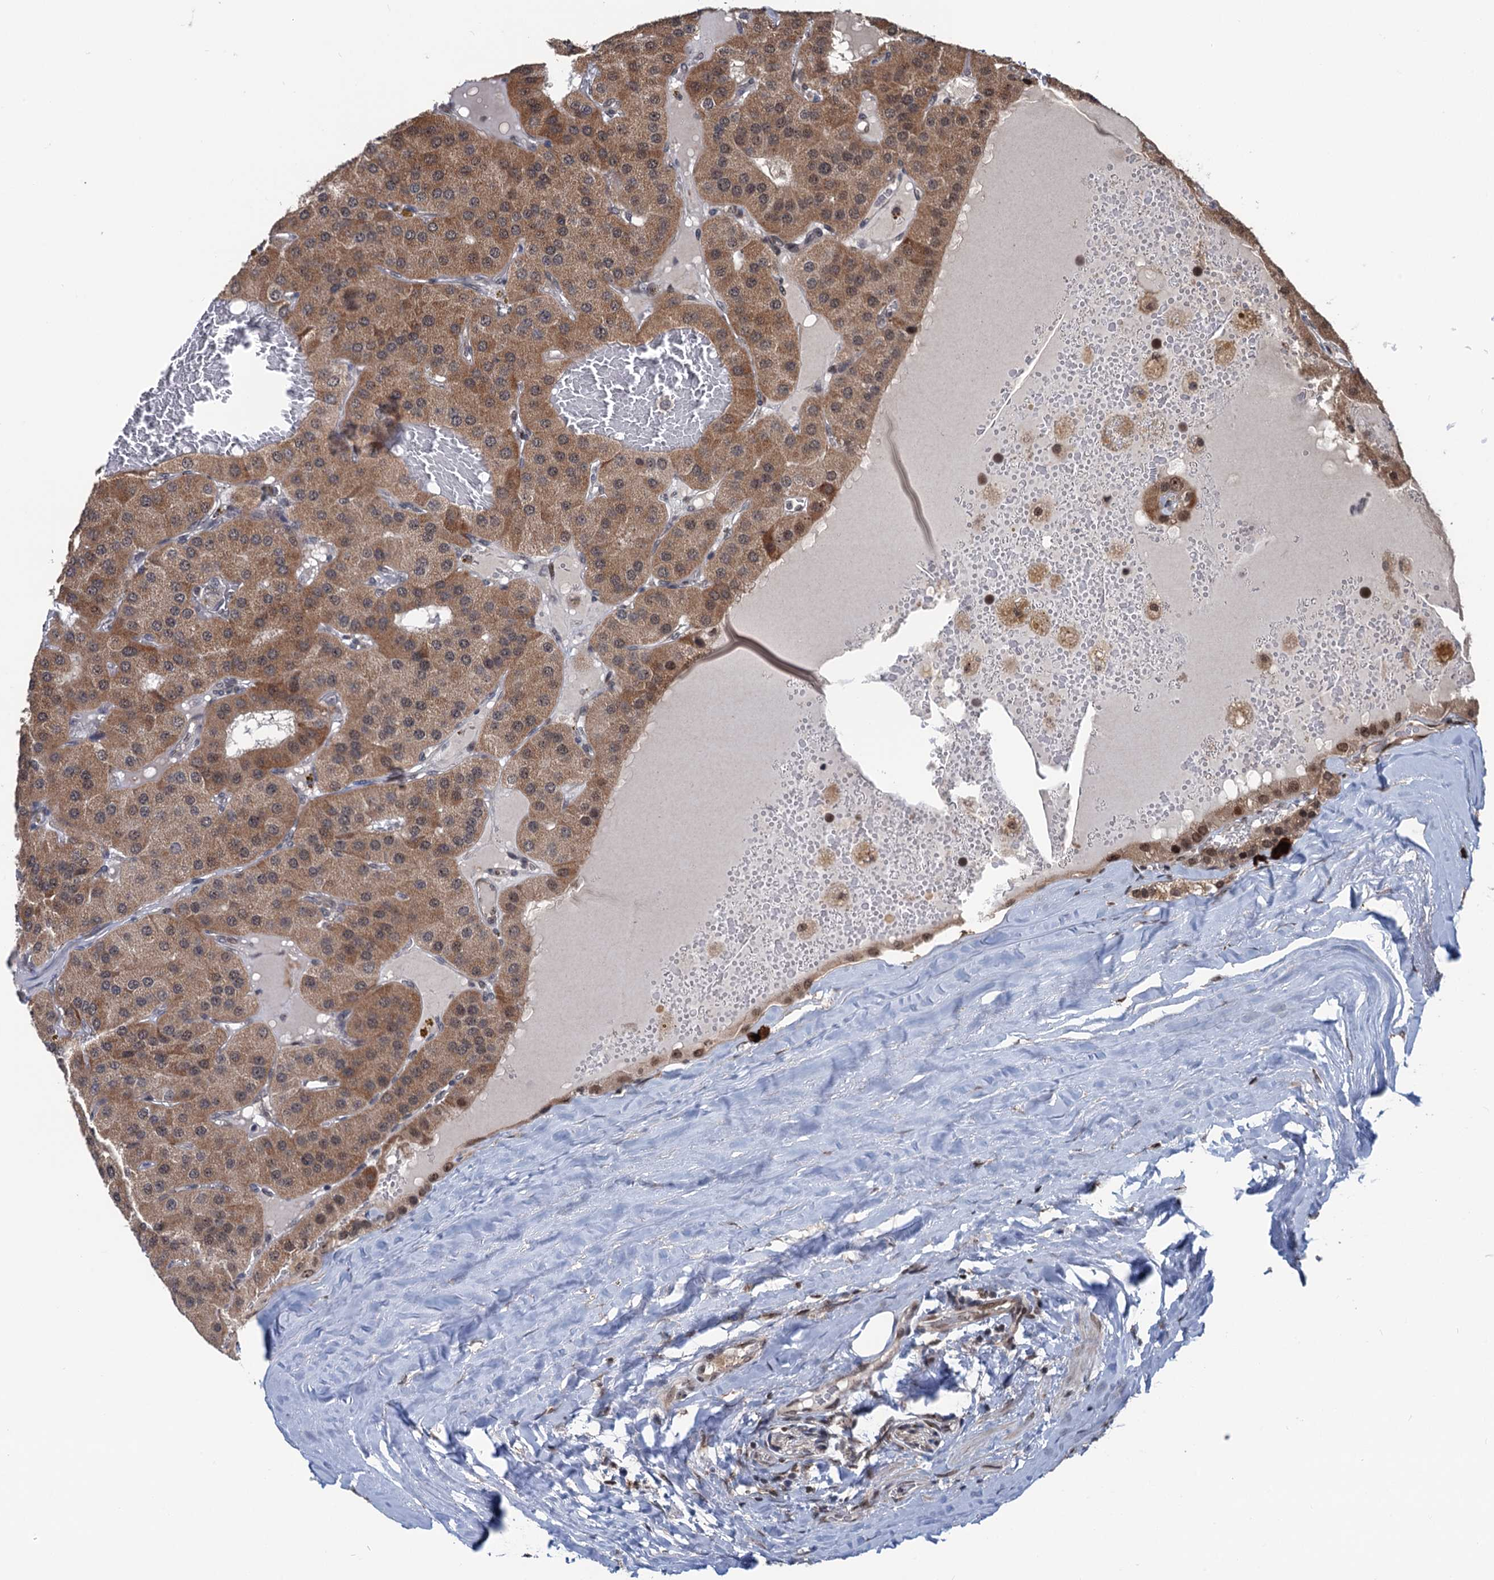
{"staining": {"intensity": "moderate", "quantity": ">75%", "location": "cytoplasmic/membranous"}, "tissue": "parathyroid gland", "cell_type": "Glandular cells", "image_type": "normal", "snomed": [{"axis": "morphology", "description": "Normal tissue, NOS"}, {"axis": "morphology", "description": "Adenoma, NOS"}, {"axis": "topography", "description": "Parathyroid gland"}], "caption": "Immunohistochemistry (IHC) image of normal parathyroid gland stained for a protein (brown), which displays medium levels of moderate cytoplasmic/membranous positivity in about >75% of glandular cells.", "gene": "RASSF4", "patient": {"sex": "female", "age": 86}}